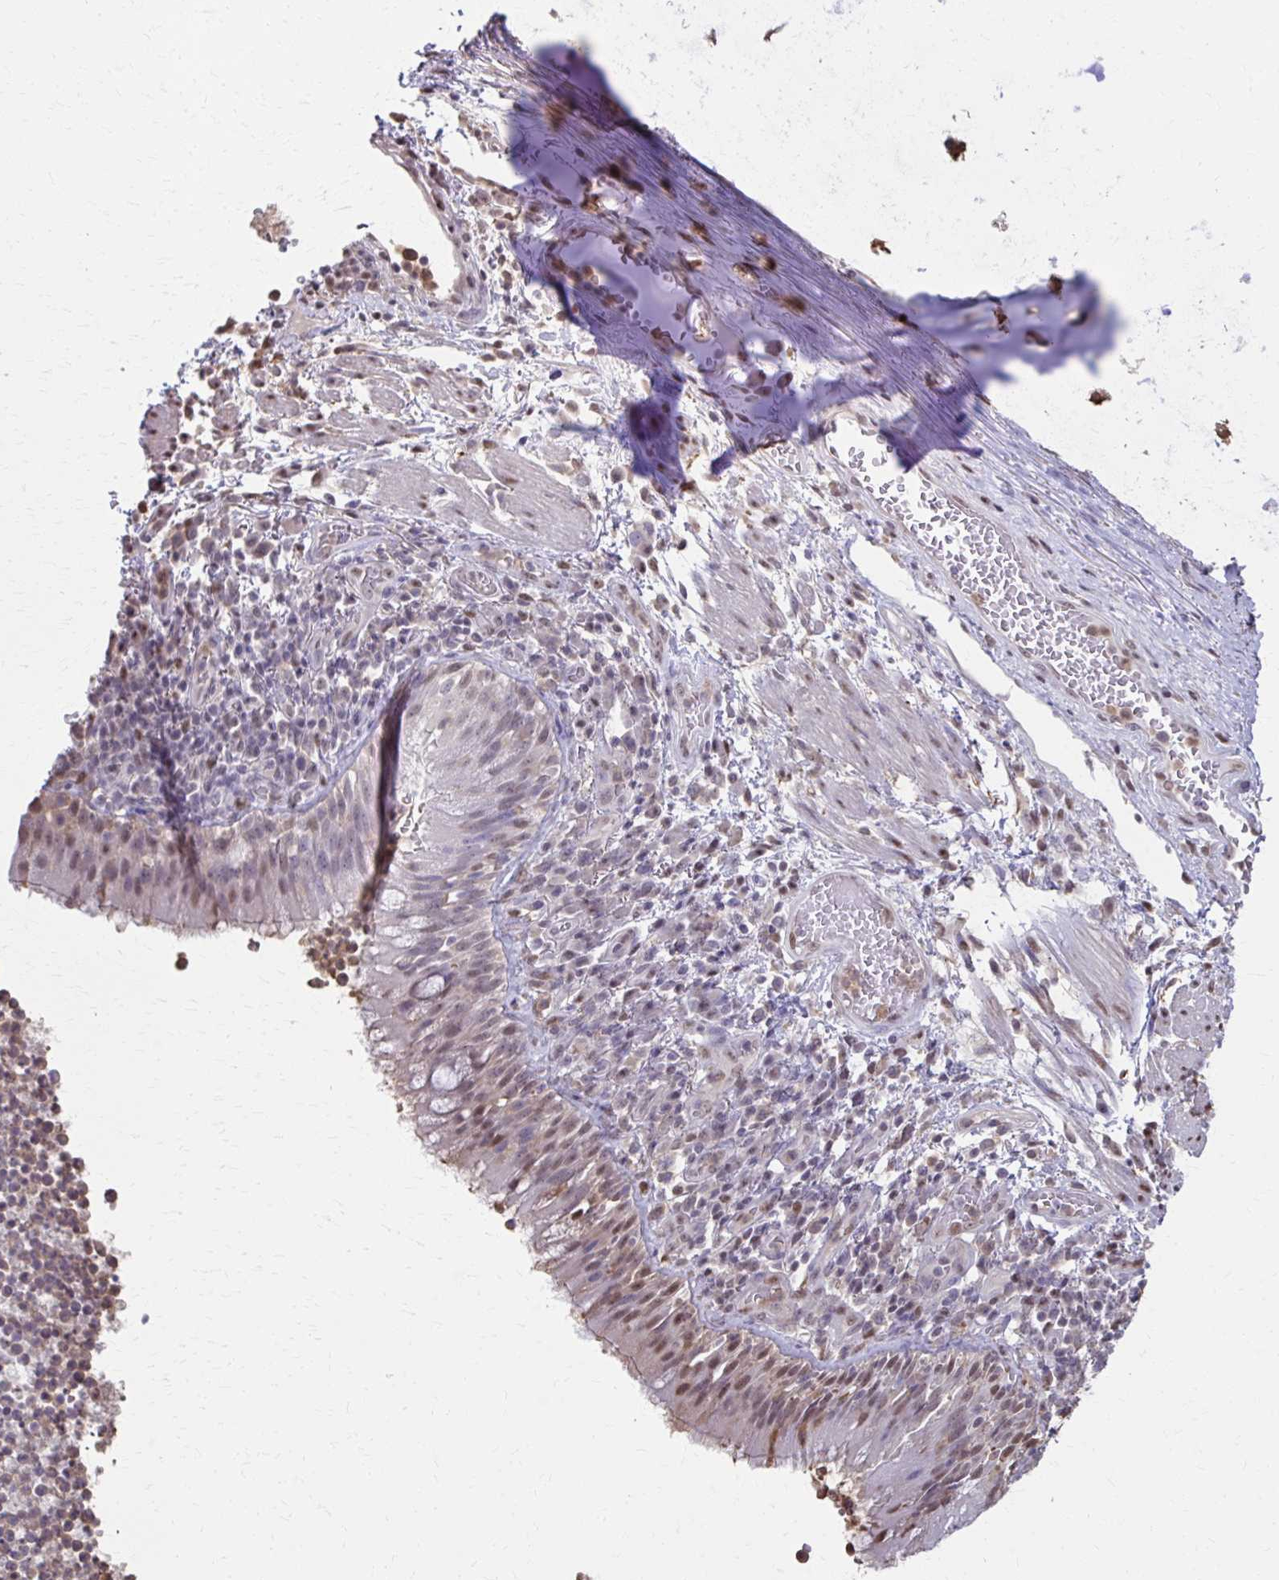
{"staining": {"intensity": "weak", "quantity": "25%-75%", "location": "nuclear"}, "tissue": "bronchus", "cell_type": "Respiratory epithelial cells", "image_type": "normal", "snomed": [{"axis": "morphology", "description": "Normal tissue, NOS"}, {"axis": "topography", "description": "Cartilage tissue"}, {"axis": "topography", "description": "Bronchus"}], "caption": "This image demonstrates IHC staining of unremarkable human bronchus, with low weak nuclear positivity in about 25%-75% of respiratory epithelial cells.", "gene": "ING4", "patient": {"sex": "male", "age": 56}}